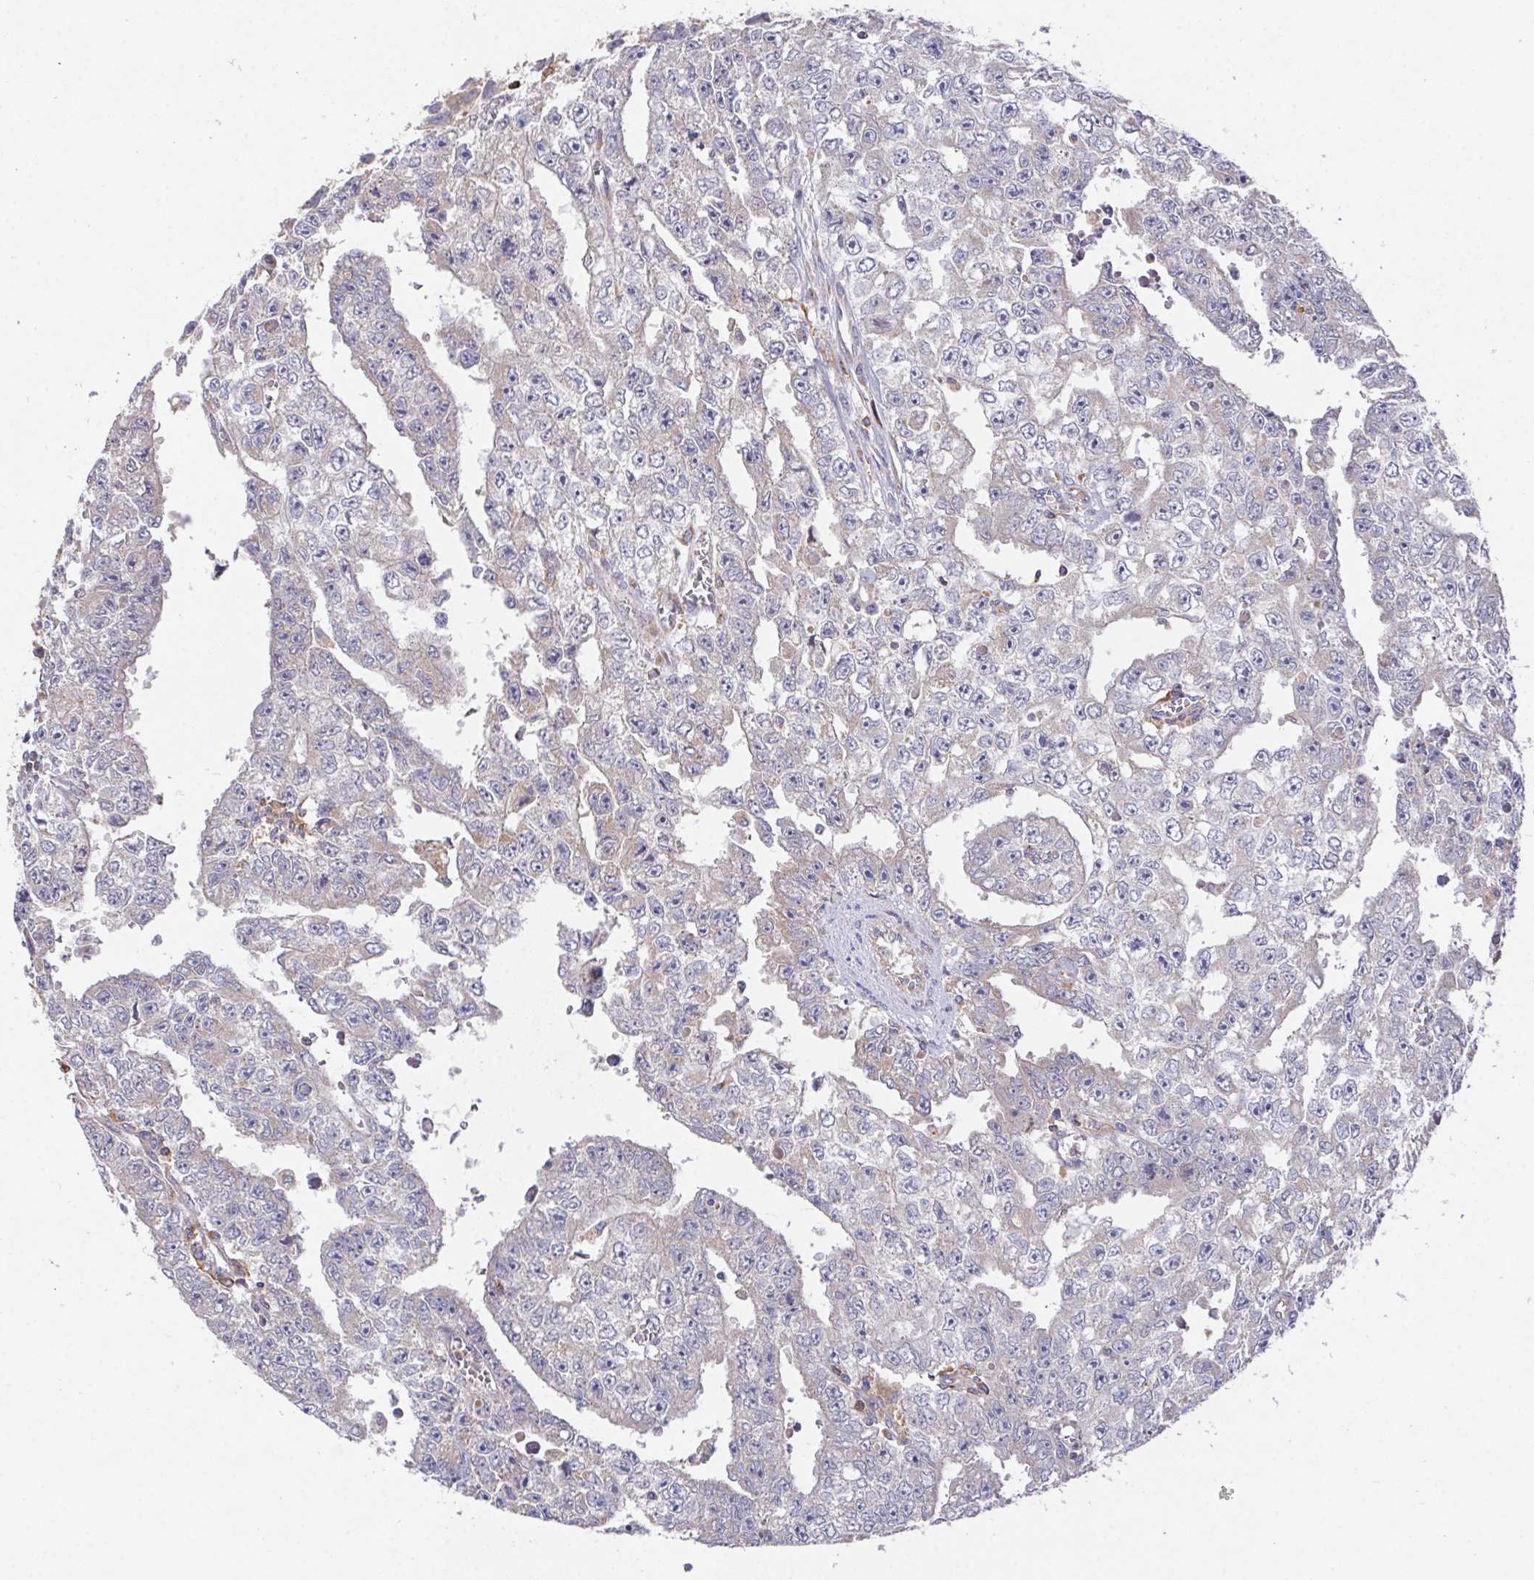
{"staining": {"intensity": "negative", "quantity": "none", "location": "none"}, "tissue": "testis cancer", "cell_type": "Tumor cells", "image_type": "cancer", "snomed": [{"axis": "morphology", "description": "Carcinoma, Embryonal, NOS"}, {"axis": "morphology", "description": "Teratoma, malignant, NOS"}, {"axis": "topography", "description": "Testis"}], "caption": "IHC of testis cancer (embryonal carcinoma) reveals no positivity in tumor cells.", "gene": "FAM241A", "patient": {"sex": "male", "age": 24}}